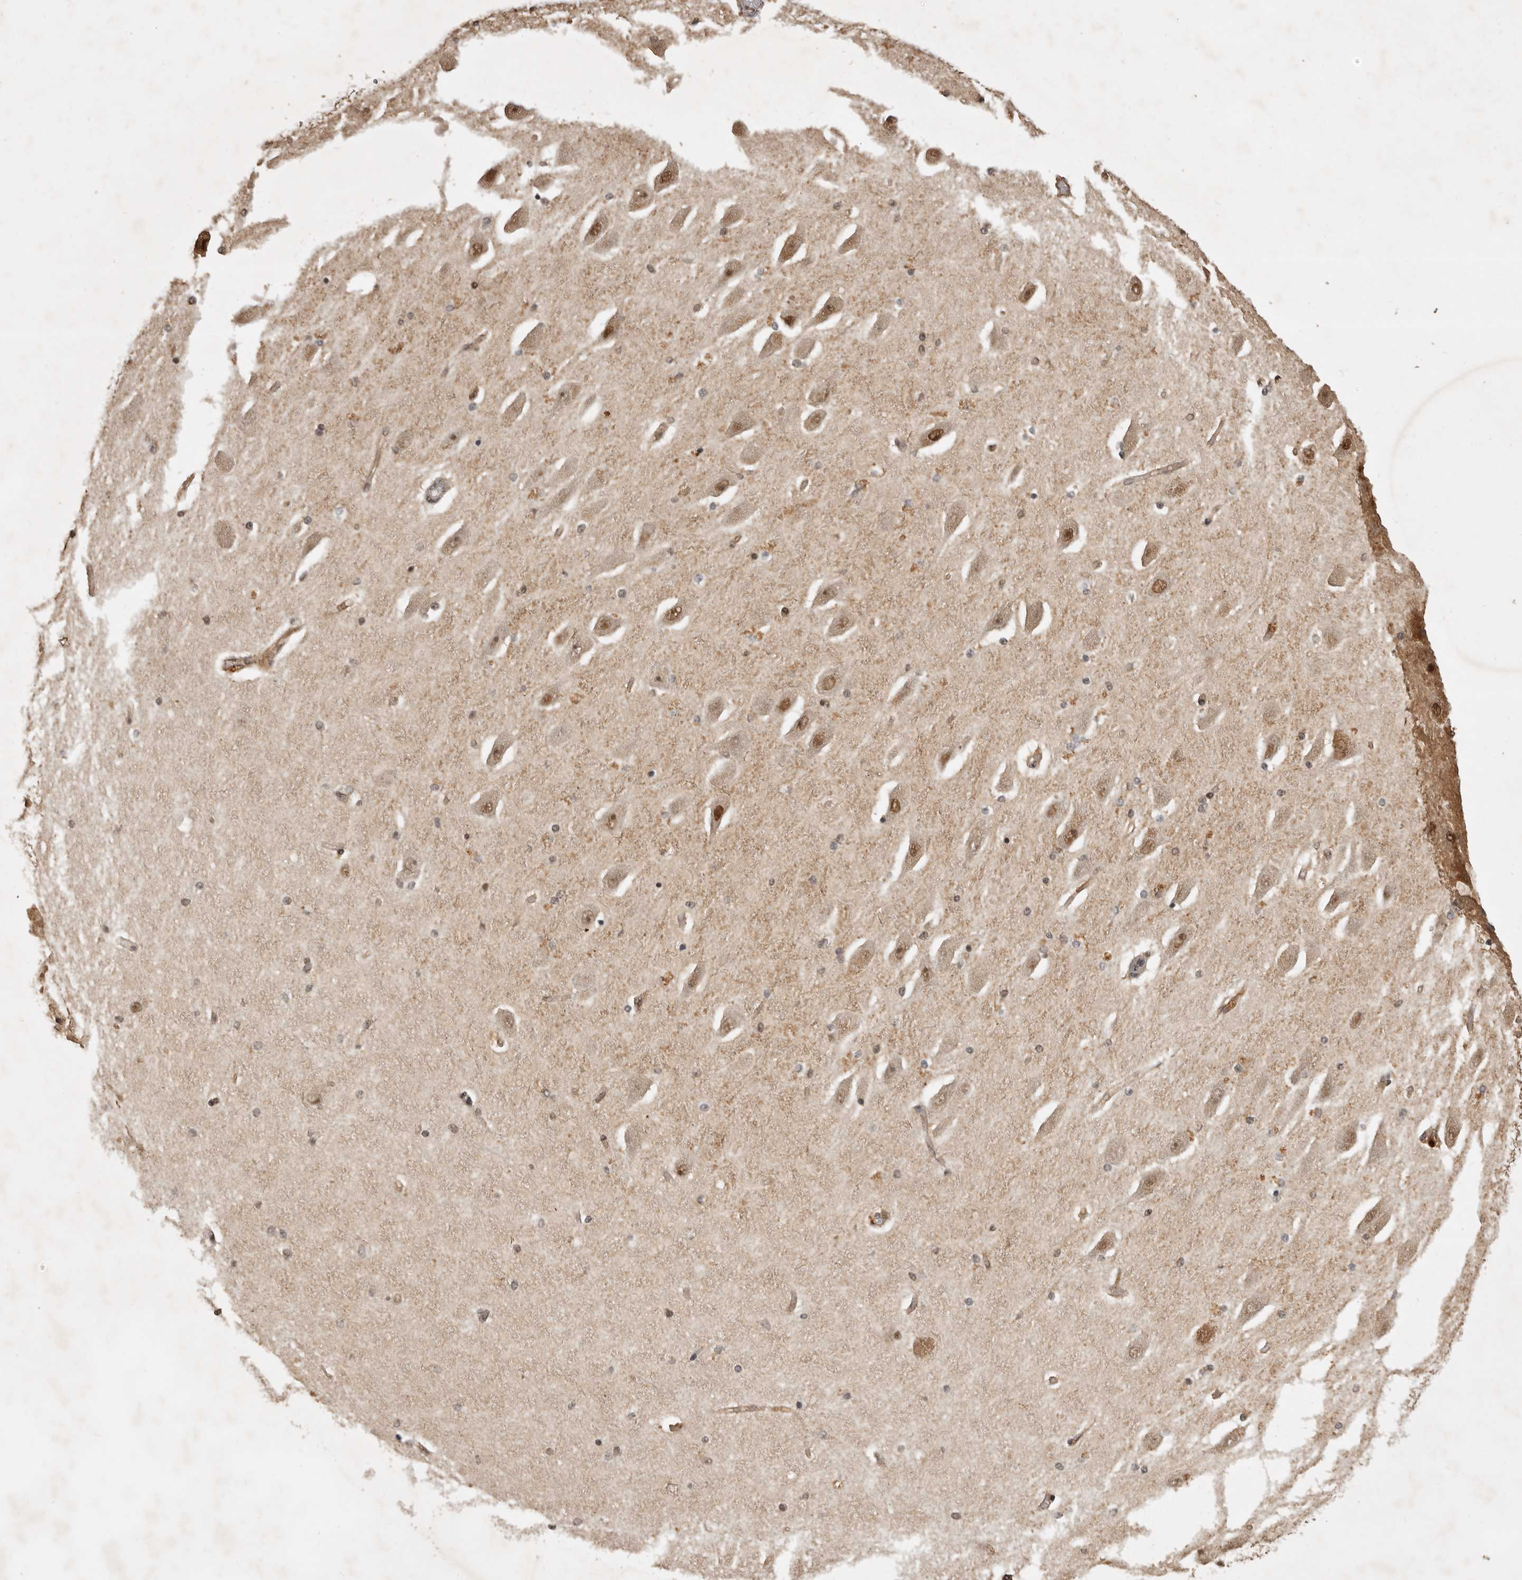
{"staining": {"intensity": "moderate", "quantity": "<25%", "location": "nuclear"}, "tissue": "hippocampus", "cell_type": "Glial cells", "image_type": "normal", "snomed": [{"axis": "morphology", "description": "Normal tissue, NOS"}, {"axis": "topography", "description": "Hippocampus"}], "caption": "An image of human hippocampus stained for a protein reveals moderate nuclear brown staining in glial cells. The staining is performed using DAB brown chromogen to label protein expression. The nuclei are counter-stained blue using hematoxylin.", "gene": "CBLL1", "patient": {"sex": "female", "age": 54}}